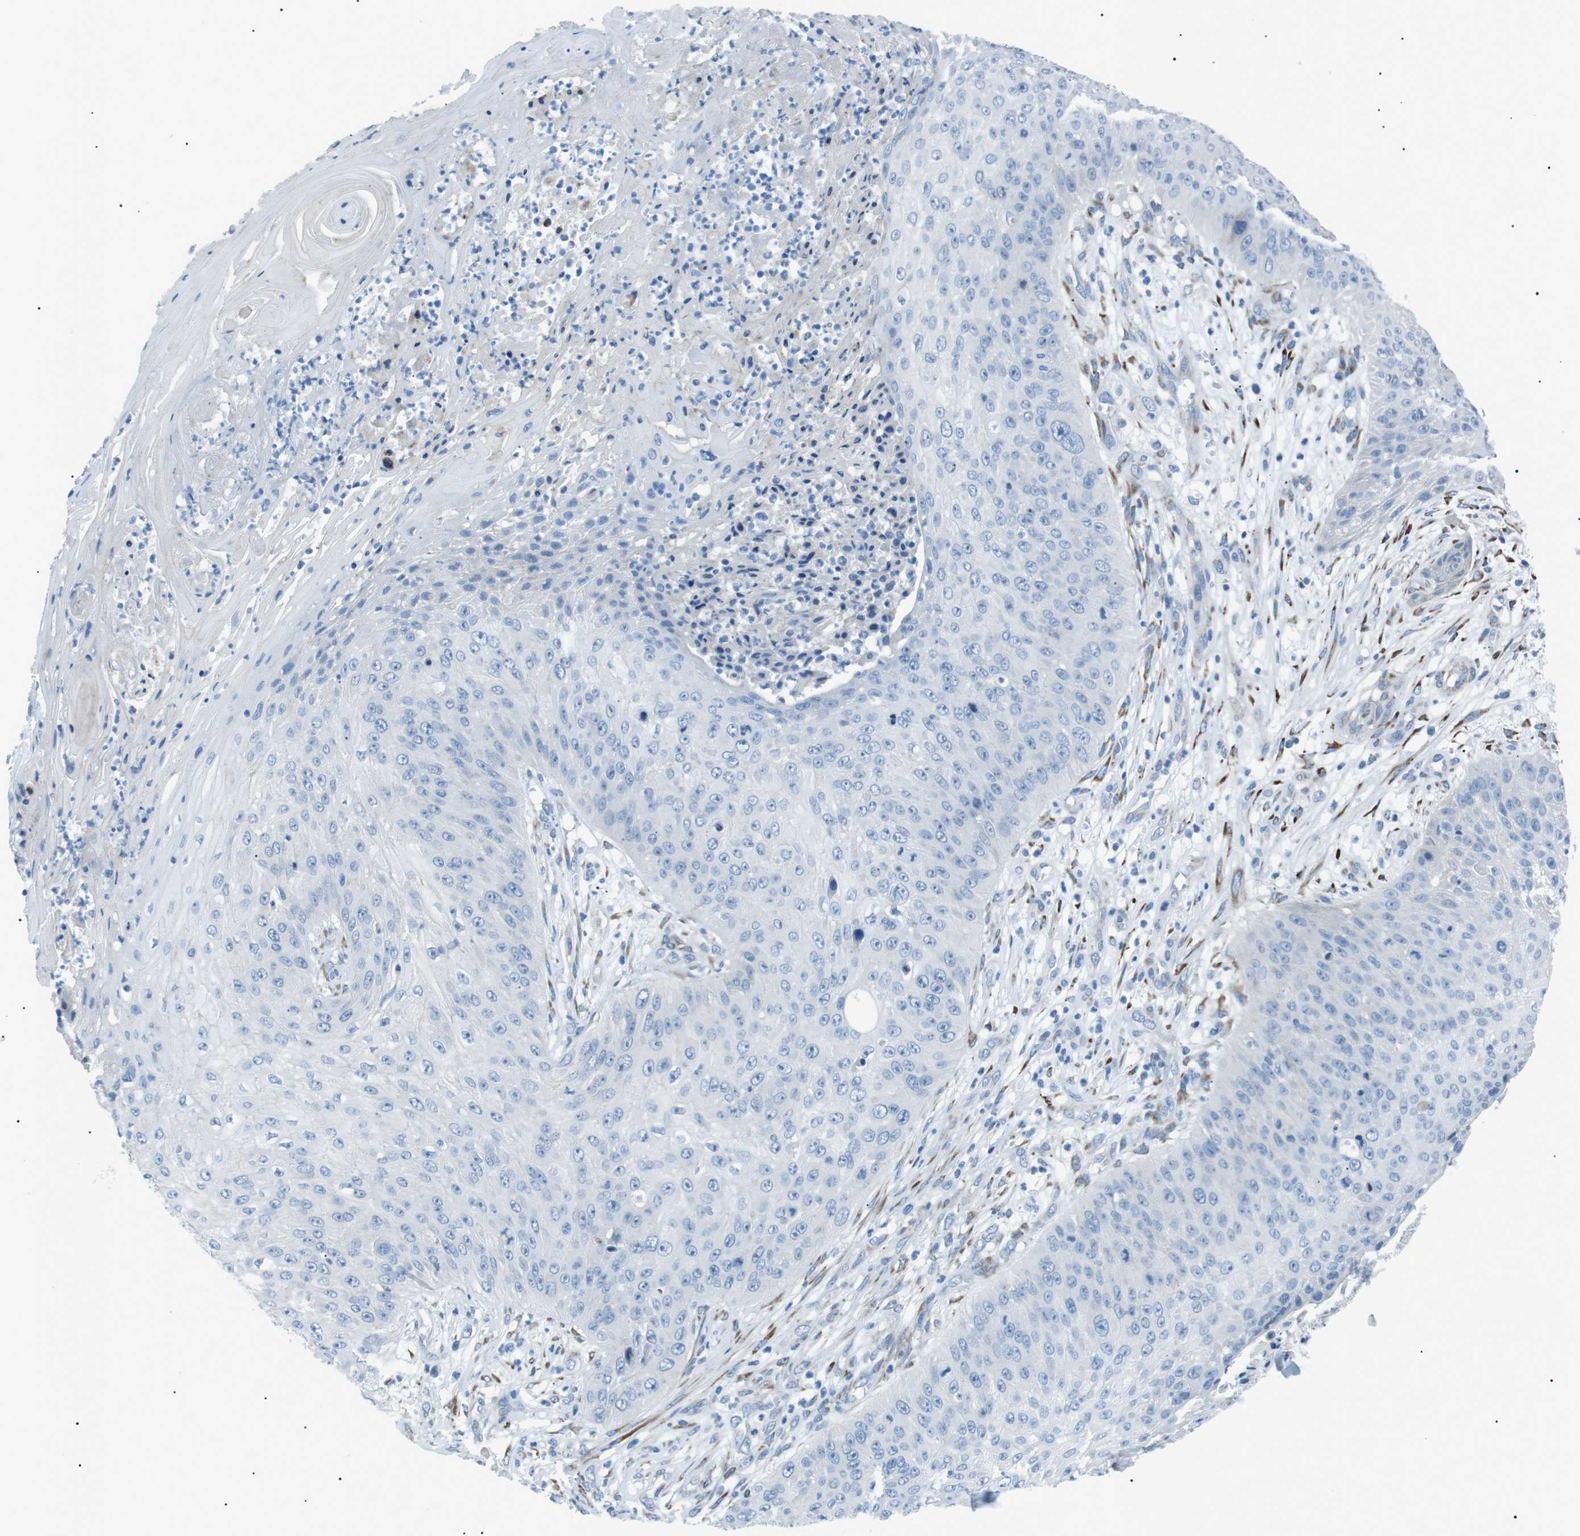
{"staining": {"intensity": "negative", "quantity": "none", "location": "none"}, "tissue": "skin cancer", "cell_type": "Tumor cells", "image_type": "cancer", "snomed": [{"axis": "morphology", "description": "Squamous cell carcinoma, NOS"}, {"axis": "topography", "description": "Skin"}], "caption": "High magnification brightfield microscopy of squamous cell carcinoma (skin) stained with DAB (3,3'-diaminobenzidine) (brown) and counterstained with hematoxylin (blue): tumor cells show no significant staining.", "gene": "MTARC2", "patient": {"sex": "female", "age": 80}}